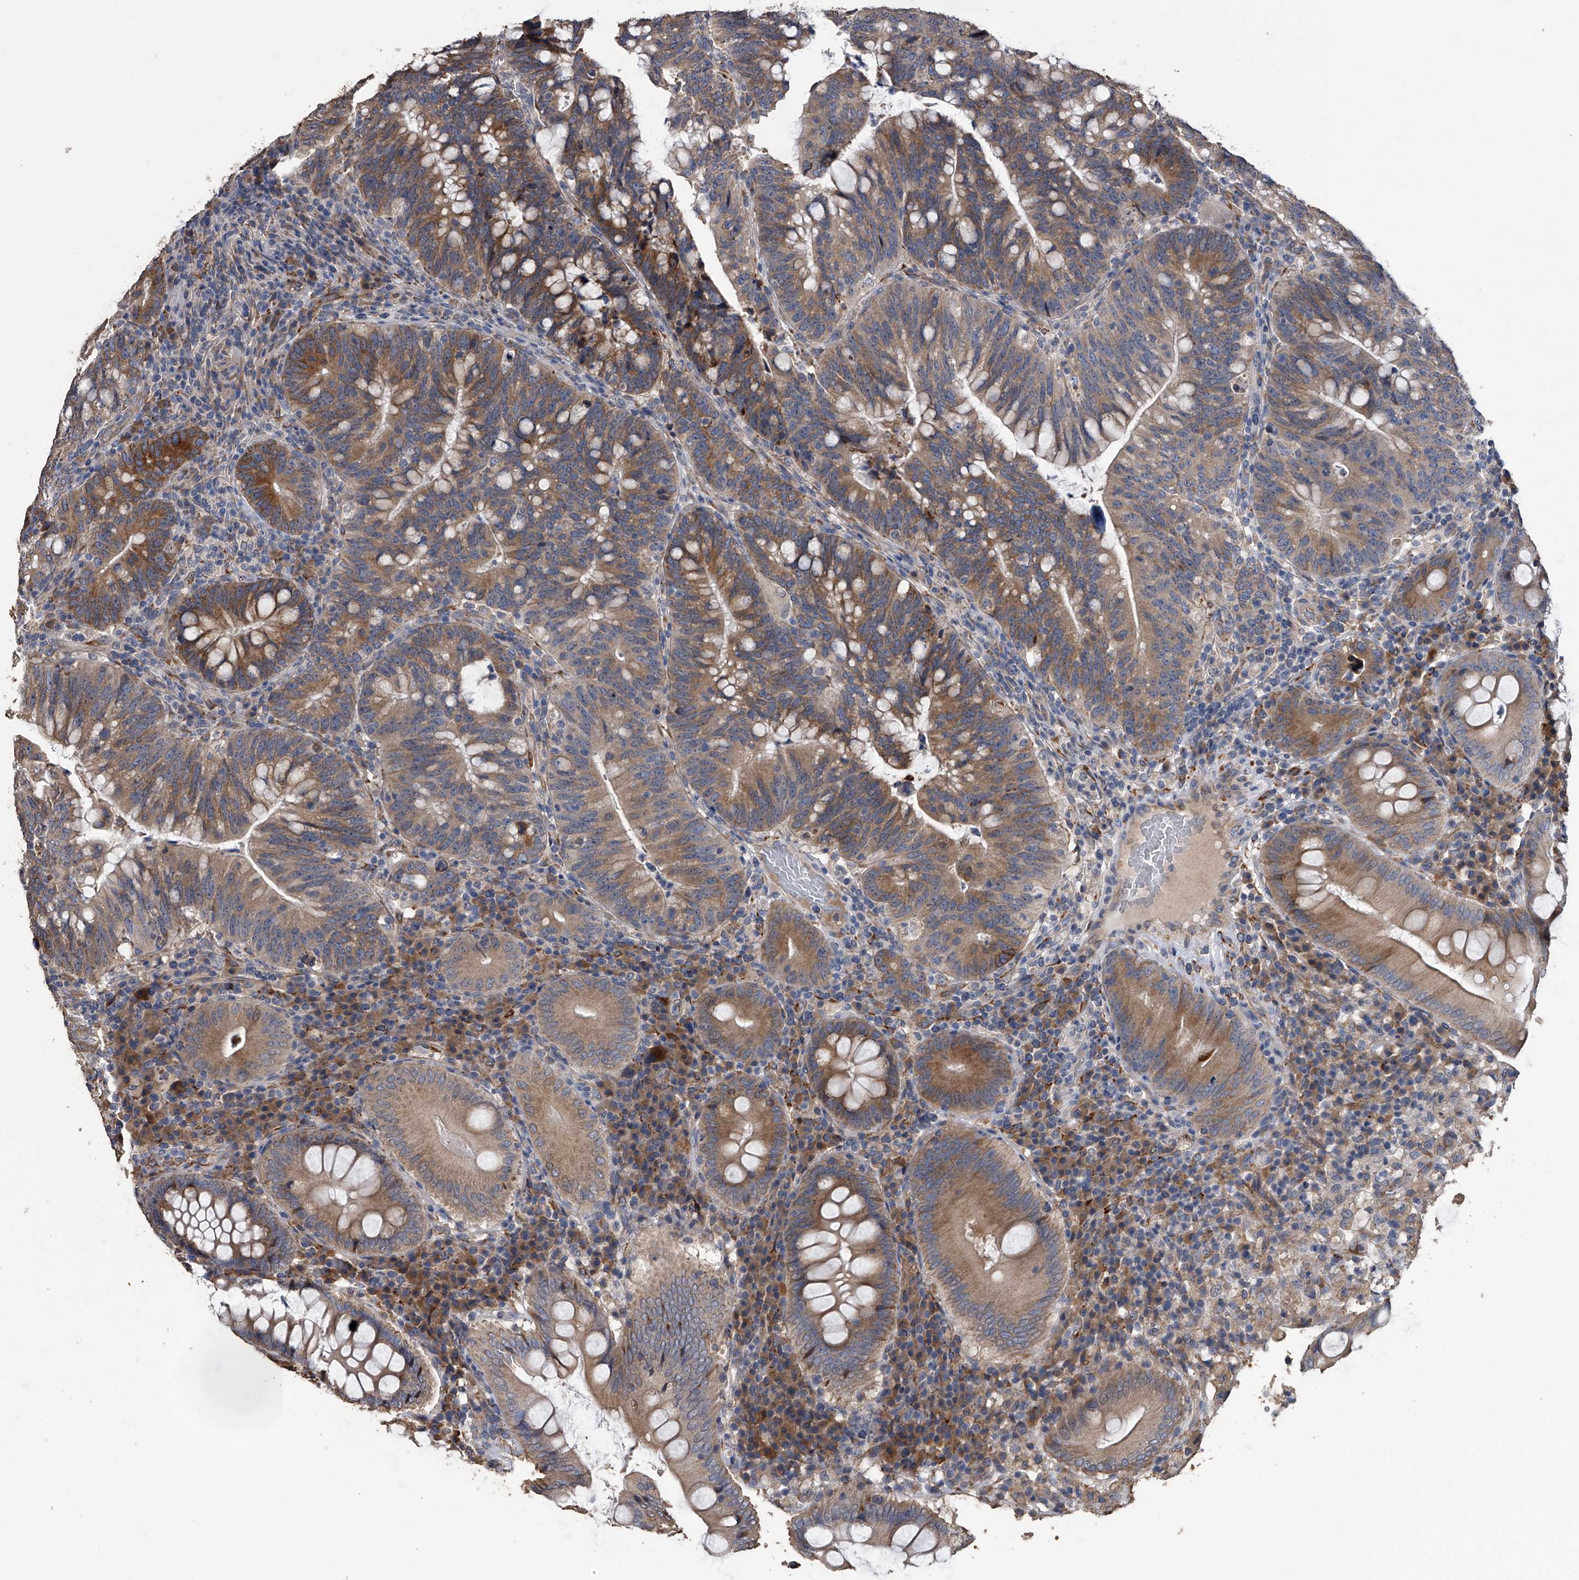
{"staining": {"intensity": "moderate", "quantity": ">75%", "location": "cytoplasmic/membranous"}, "tissue": "colorectal cancer", "cell_type": "Tumor cells", "image_type": "cancer", "snomed": [{"axis": "morphology", "description": "Adenocarcinoma, NOS"}, {"axis": "topography", "description": "Colon"}], "caption": "The histopathology image reveals a brown stain indicating the presence of a protein in the cytoplasmic/membranous of tumor cells in colorectal cancer (adenocarcinoma).", "gene": "PCLO", "patient": {"sex": "female", "age": 66}}